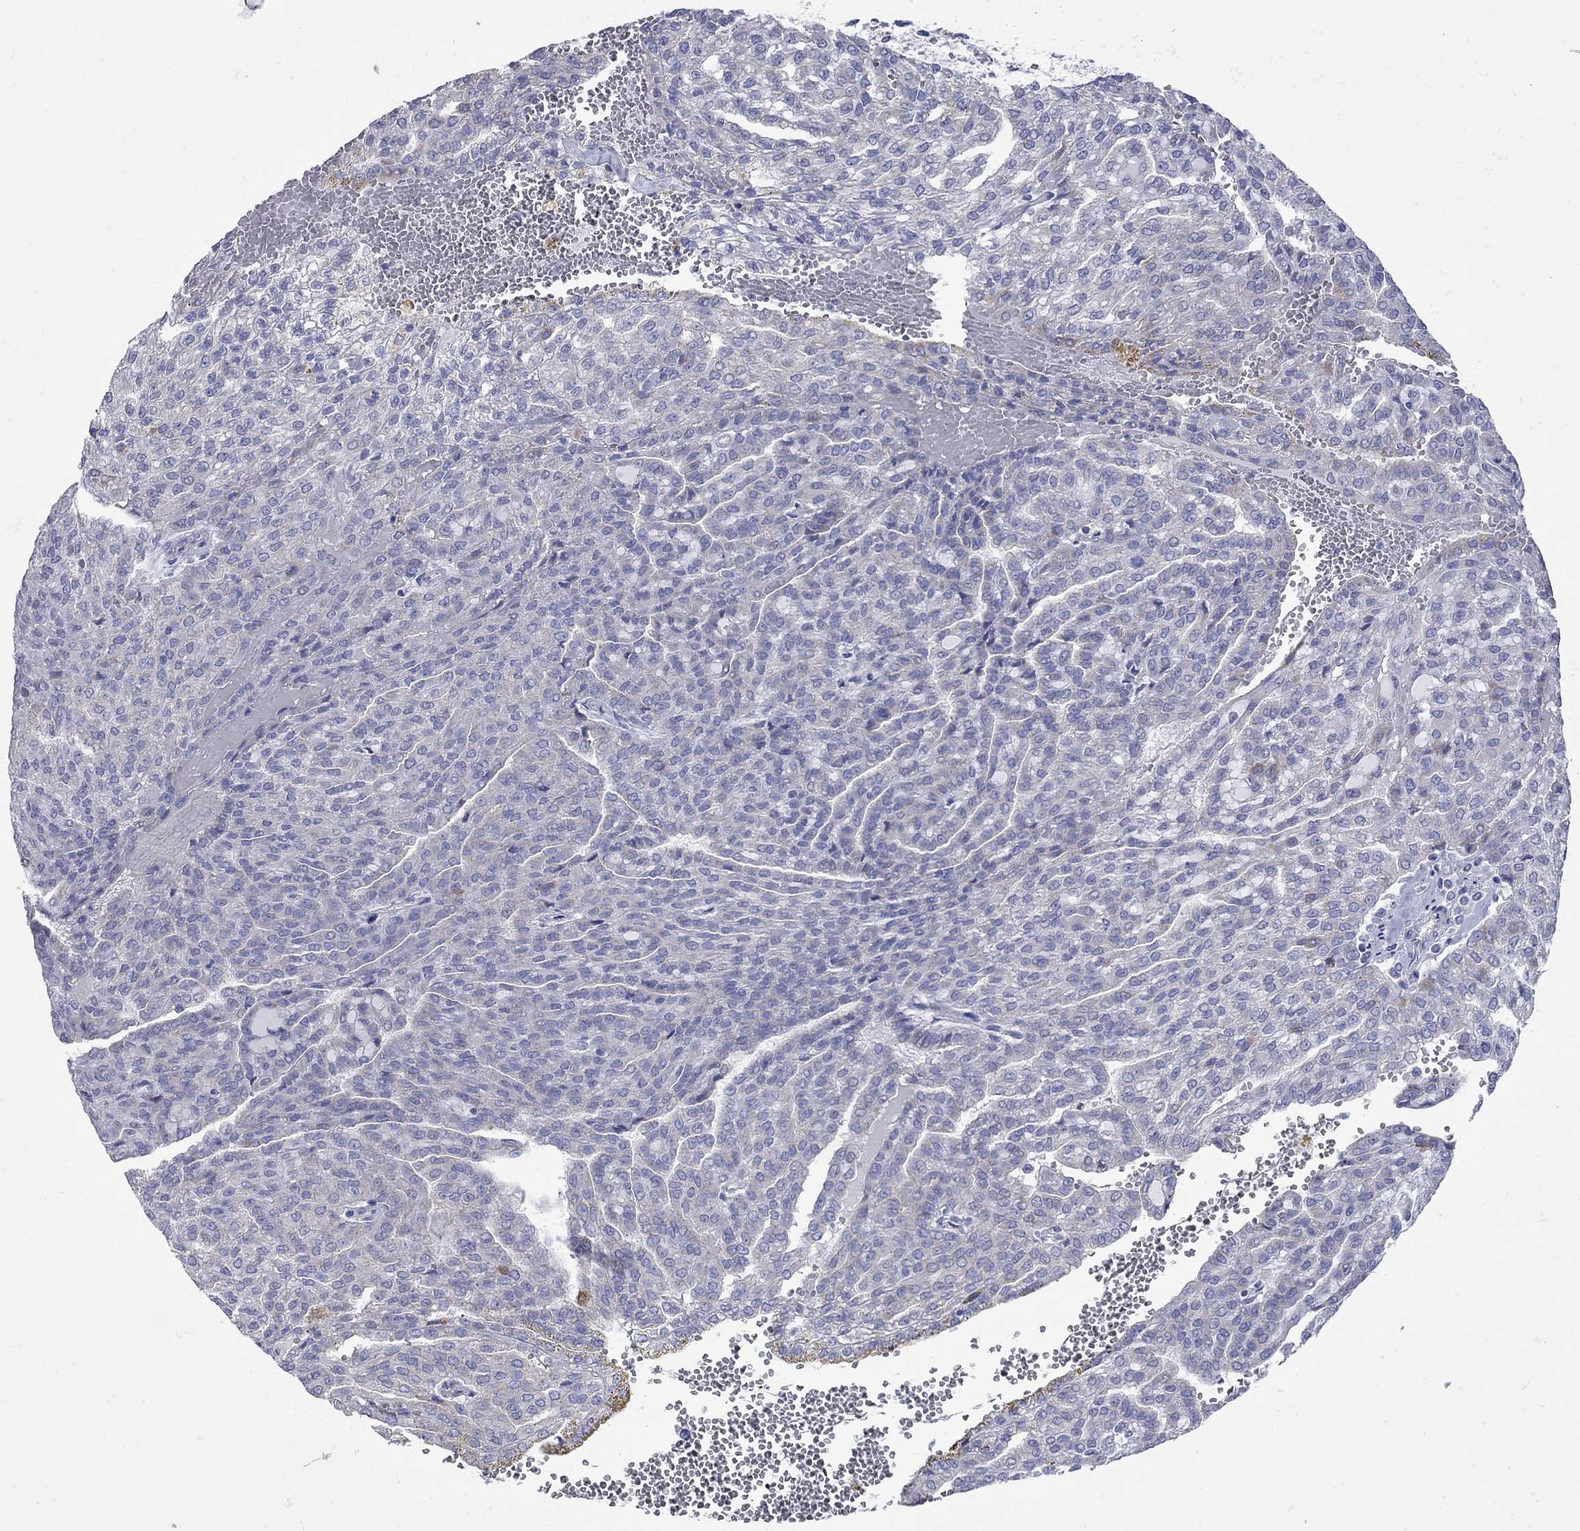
{"staining": {"intensity": "negative", "quantity": "none", "location": "none"}, "tissue": "renal cancer", "cell_type": "Tumor cells", "image_type": "cancer", "snomed": [{"axis": "morphology", "description": "Adenocarcinoma, NOS"}, {"axis": "topography", "description": "Kidney"}], "caption": "The histopathology image reveals no significant positivity in tumor cells of adenocarcinoma (renal).", "gene": "PDZD3", "patient": {"sex": "male", "age": 63}}